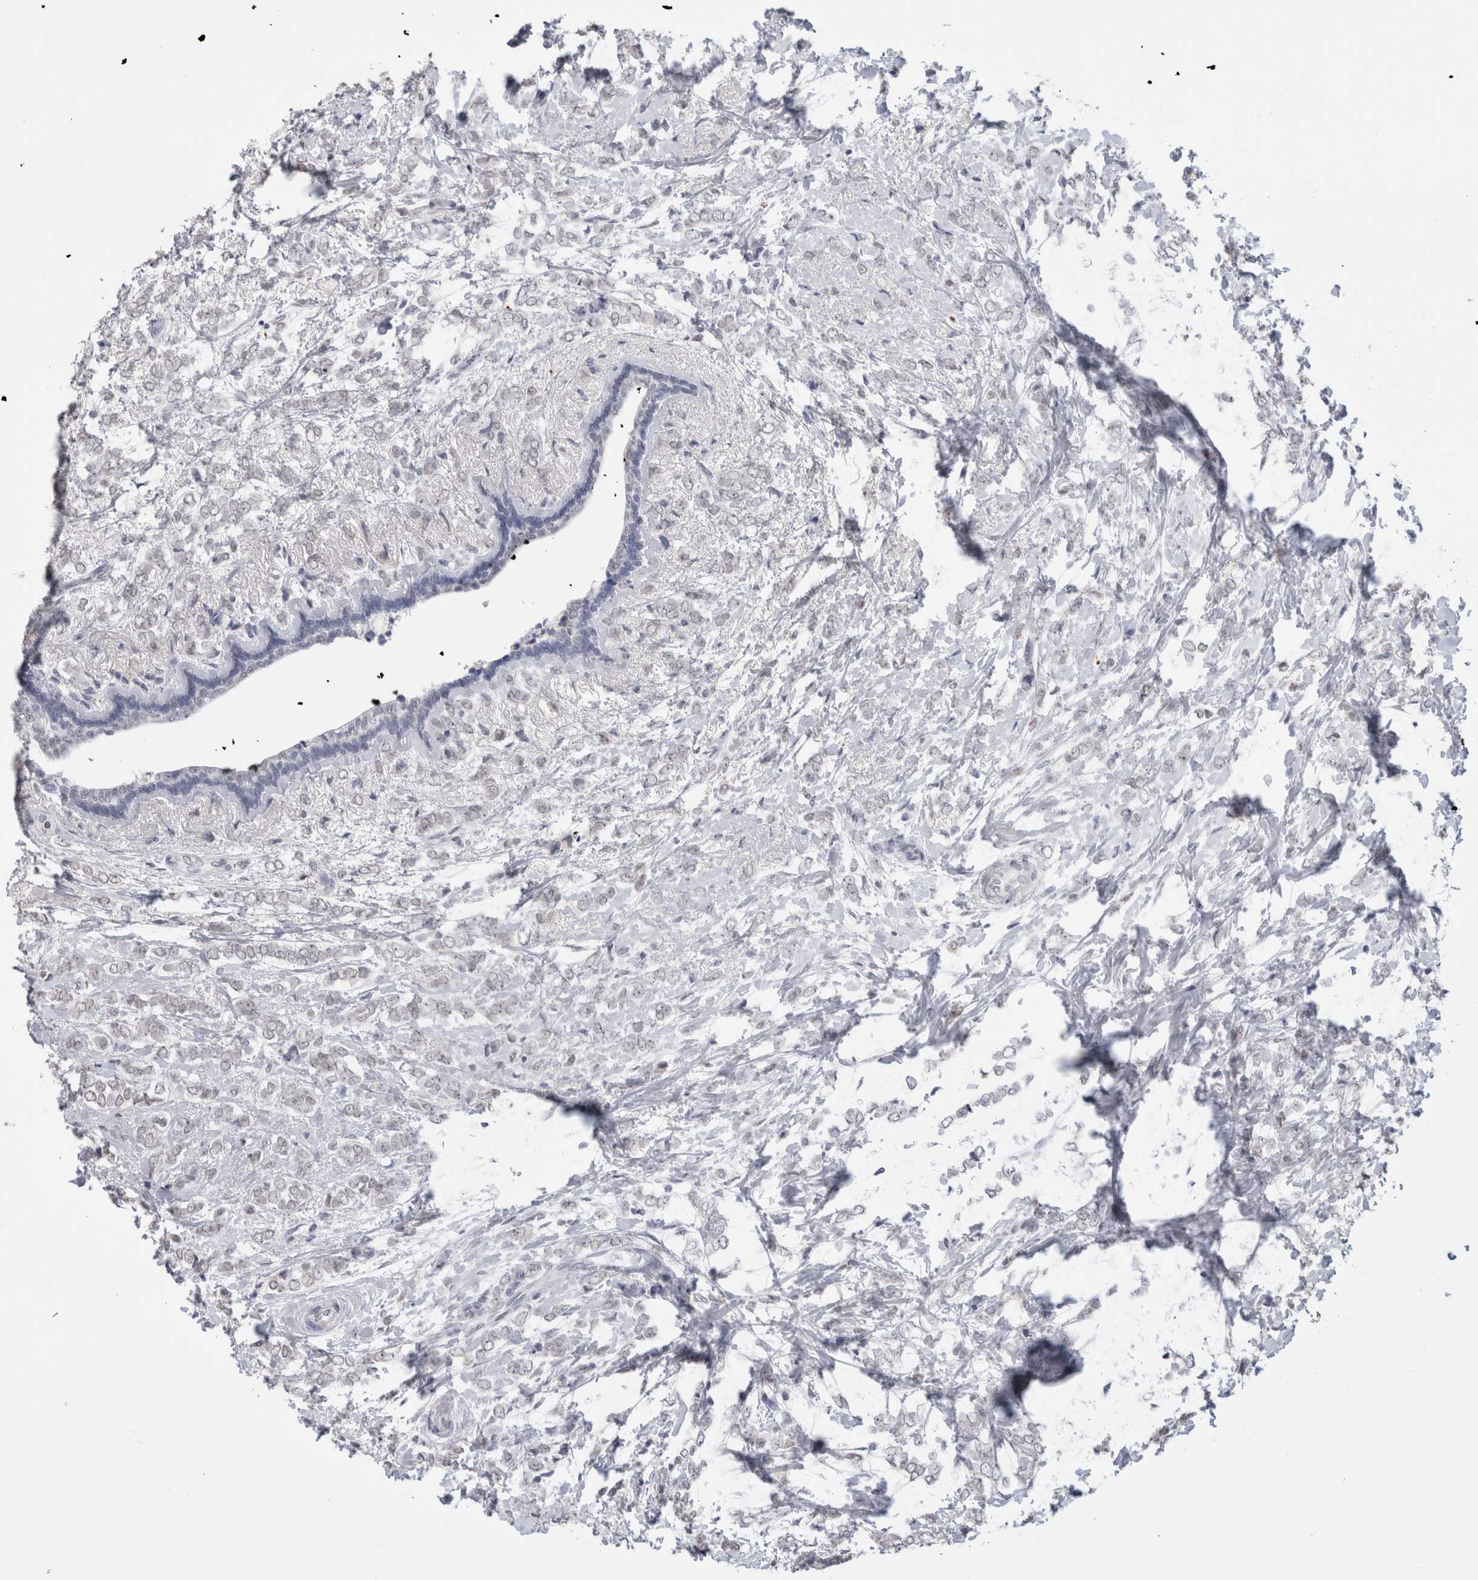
{"staining": {"intensity": "negative", "quantity": "none", "location": "none"}, "tissue": "breast cancer", "cell_type": "Tumor cells", "image_type": "cancer", "snomed": [{"axis": "morphology", "description": "Normal tissue, NOS"}, {"axis": "morphology", "description": "Lobular carcinoma"}, {"axis": "topography", "description": "Breast"}], "caption": "Immunohistochemistry (IHC) photomicrograph of breast cancer (lobular carcinoma) stained for a protein (brown), which exhibits no expression in tumor cells.", "gene": "CADM3", "patient": {"sex": "female", "age": 47}}